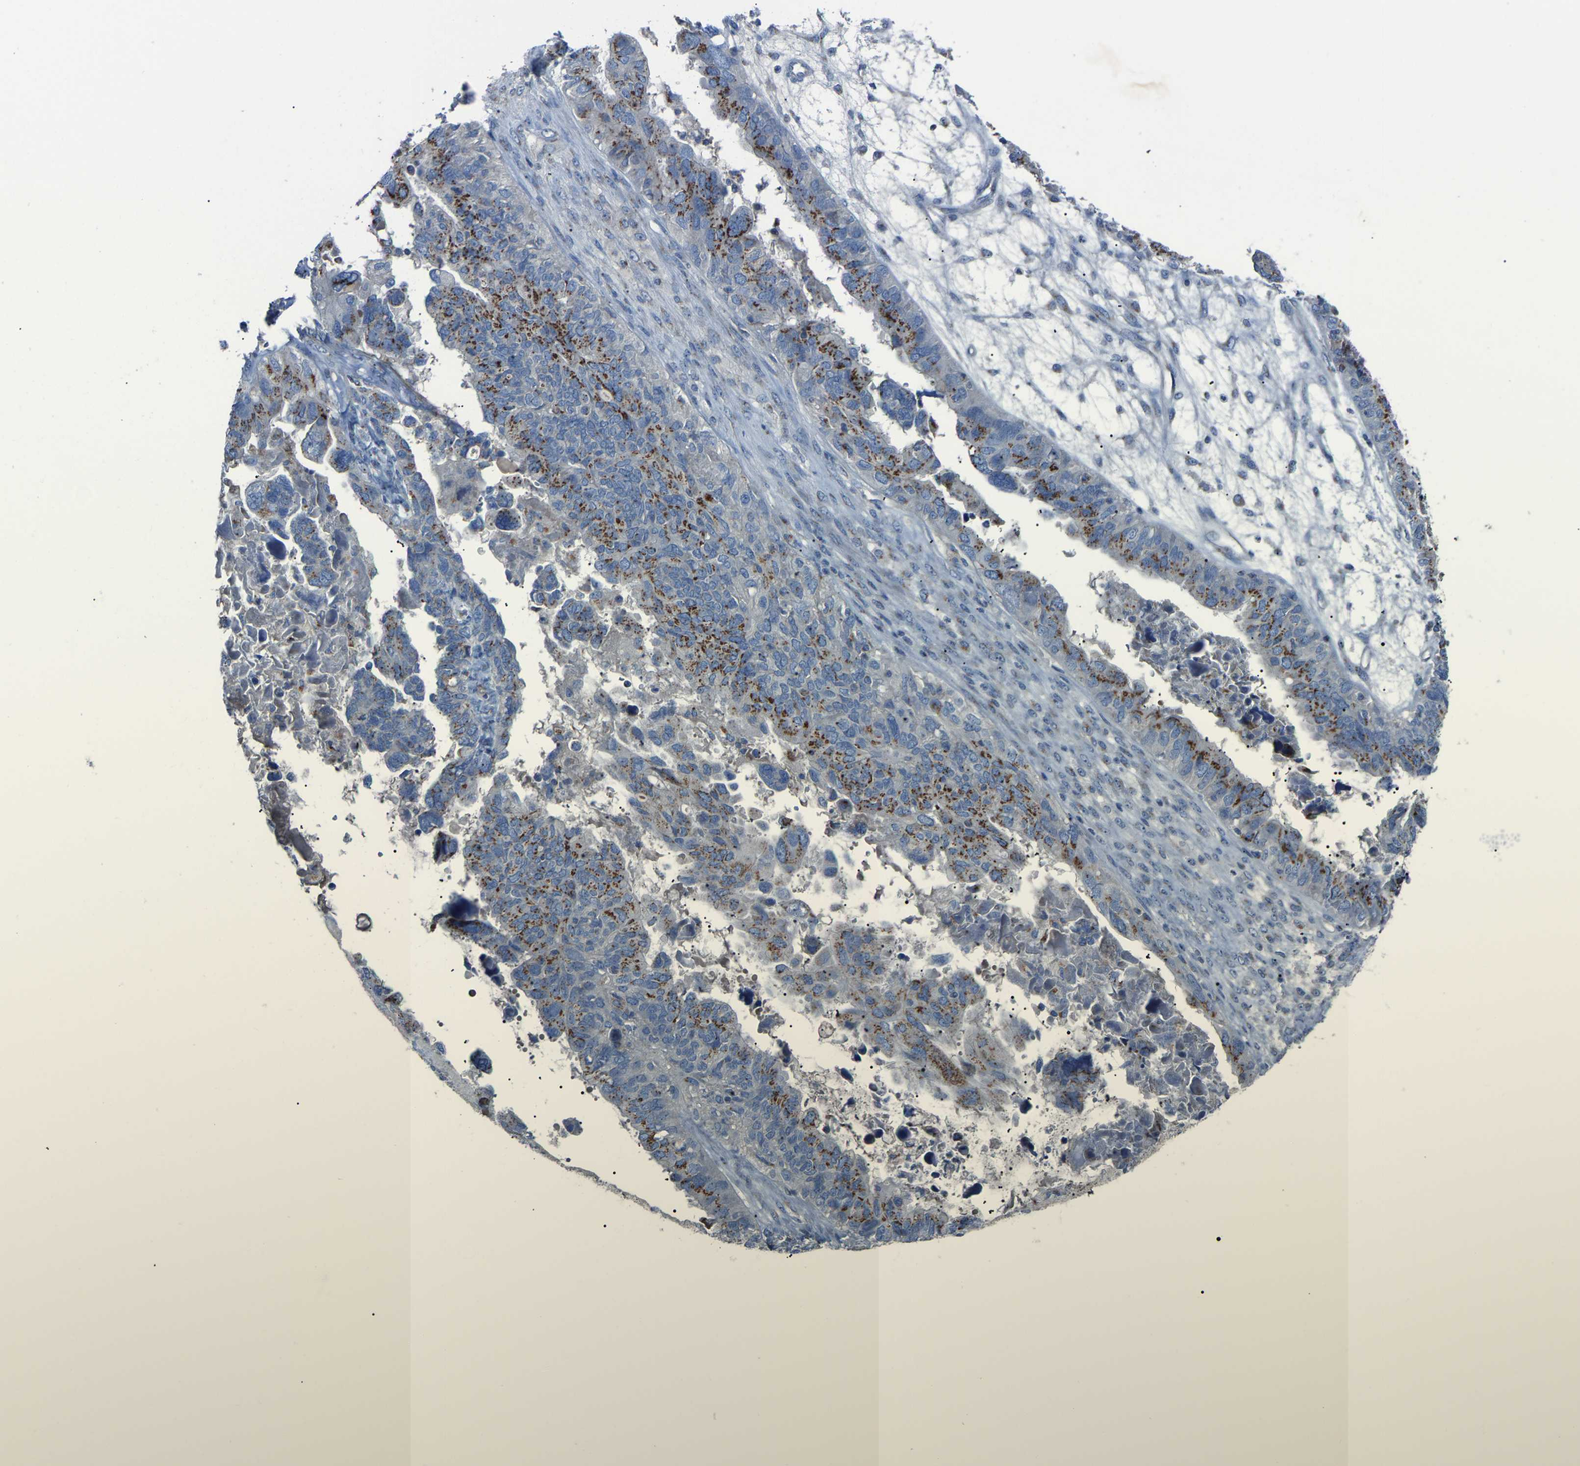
{"staining": {"intensity": "moderate", "quantity": ">75%", "location": "cytoplasmic/membranous"}, "tissue": "ovarian cancer", "cell_type": "Tumor cells", "image_type": "cancer", "snomed": [{"axis": "morphology", "description": "Cystadenocarcinoma, serous, NOS"}, {"axis": "topography", "description": "Ovary"}], "caption": "A micrograph of human ovarian cancer (serous cystadenocarcinoma) stained for a protein shows moderate cytoplasmic/membranous brown staining in tumor cells.", "gene": "CANT1", "patient": {"sex": "female", "age": 79}}